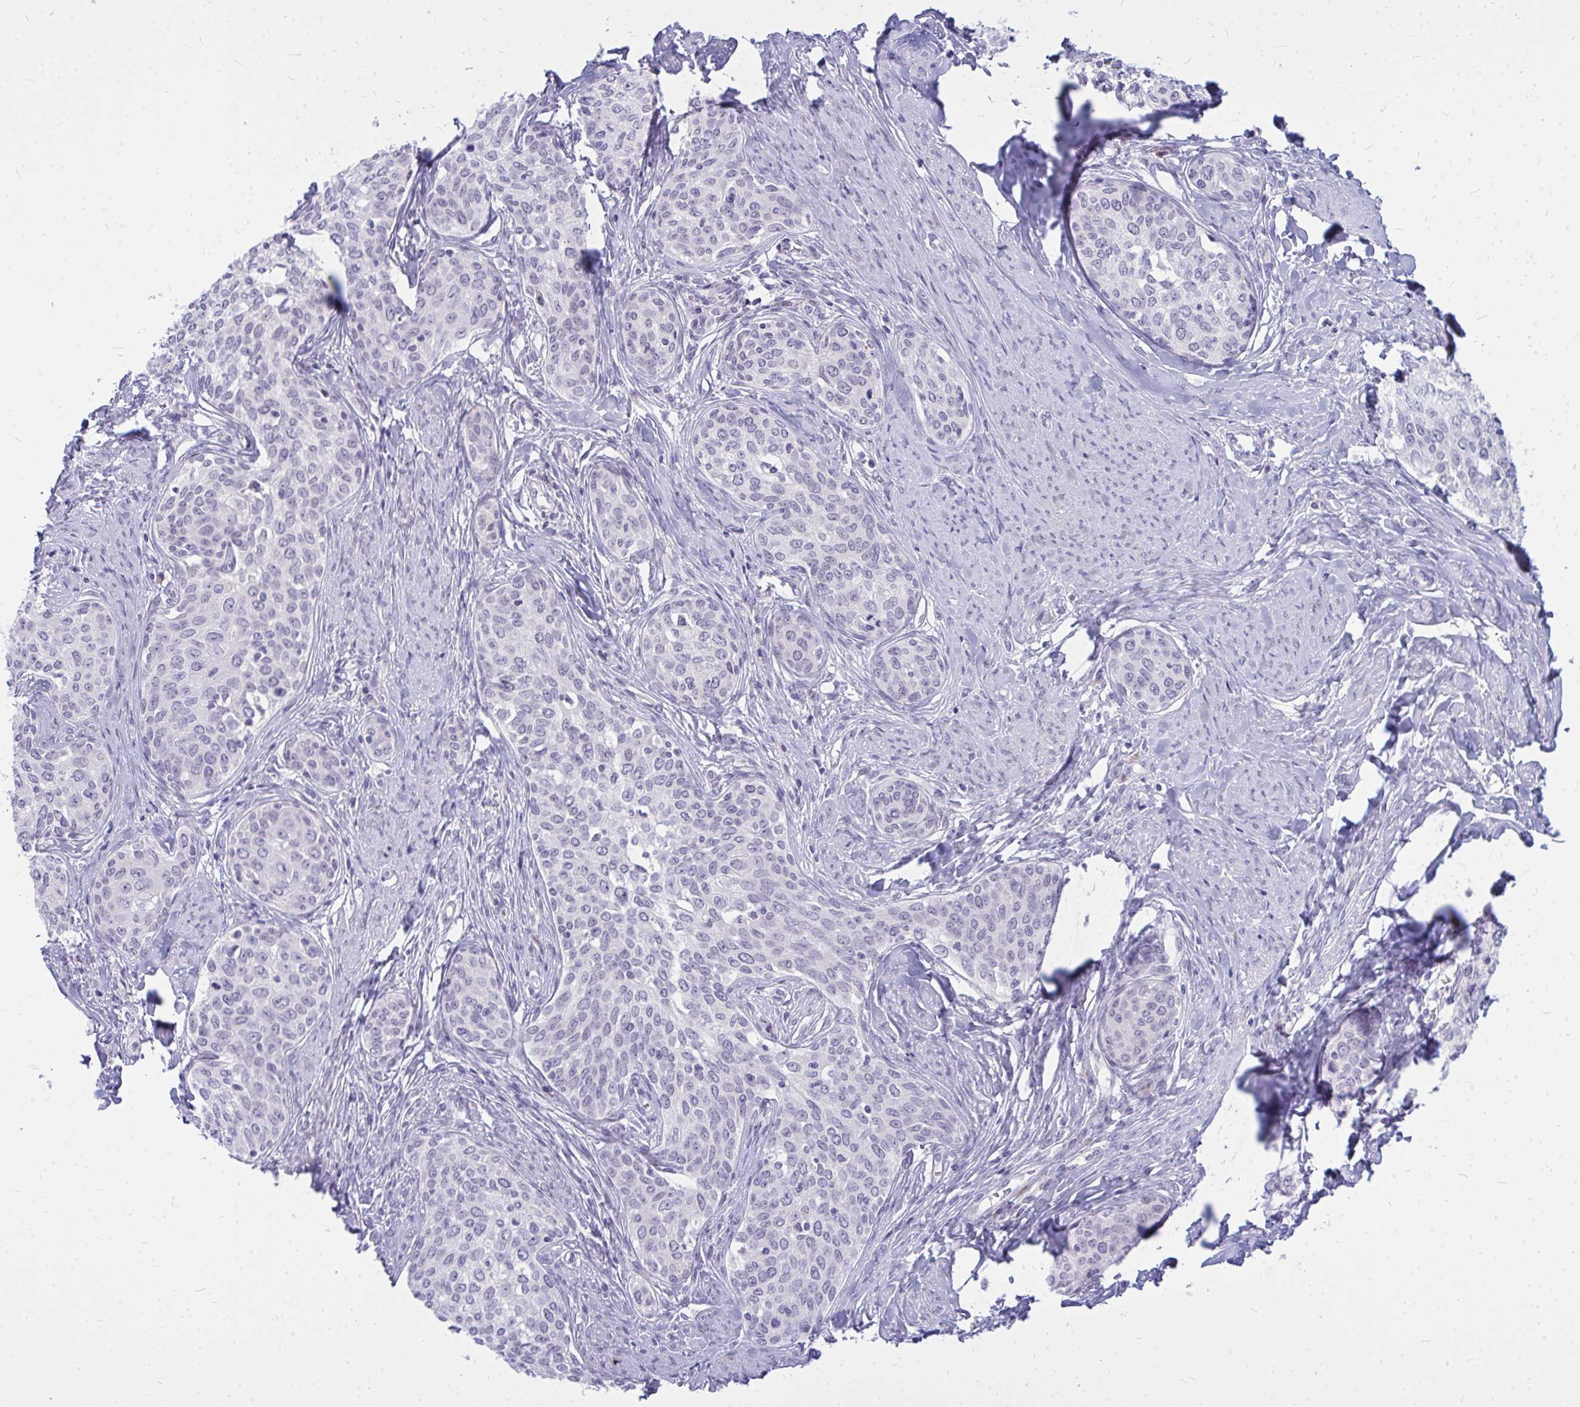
{"staining": {"intensity": "negative", "quantity": "none", "location": "none"}, "tissue": "cervical cancer", "cell_type": "Tumor cells", "image_type": "cancer", "snomed": [{"axis": "morphology", "description": "Squamous cell carcinoma, NOS"}, {"axis": "morphology", "description": "Adenocarcinoma, NOS"}, {"axis": "topography", "description": "Cervix"}], "caption": "A high-resolution histopathology image shows immunohistochemistry staining of adenocarcinoma (cervical), which shows no significant expression in tumor cells. (DAB immunohistochemistry with hematoxylin counter stain).", "gene": "ZSCAN25", "patient": {"sex": "female", "age": 52}}